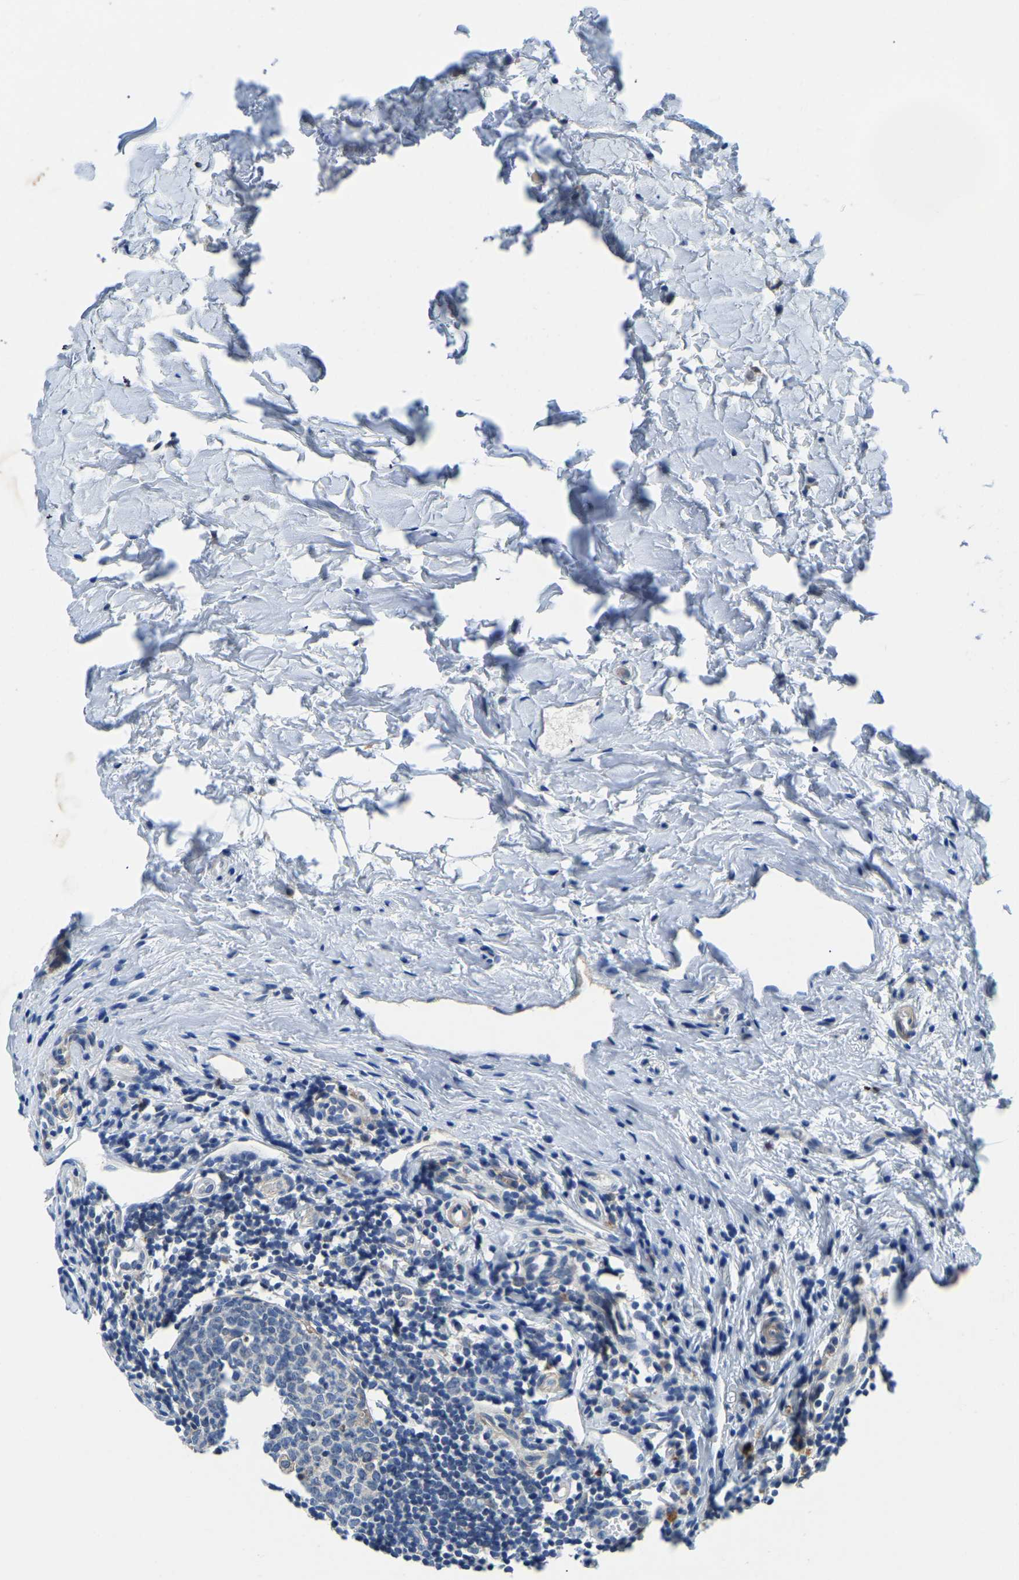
{"staining": {"intensity": "weak", "quantity": "25%-75%", "location": "cytoplasmic/membranous"}, "tissue": "appendix", "cell_type": "Glandular cells", "image_type": "normal", "snomed": [{"axis": "morphology", "description": "Normal tissue, NOS"}, {"axis": "topography", "description": "Appendix"}], "caption": "High-power microscopy captured an immunohistochemistry (IHC) micrograph of benign appendix, revealing weak cytoplasmic/membranous staining in about 25%-75% of glandular cells. (Stains: DAB in brown, nuclei in blue, Microscopy: brightfield microscopy at high magnification).", "gene": "LIAS", "patient": {"sex": "female", "age": 20}}